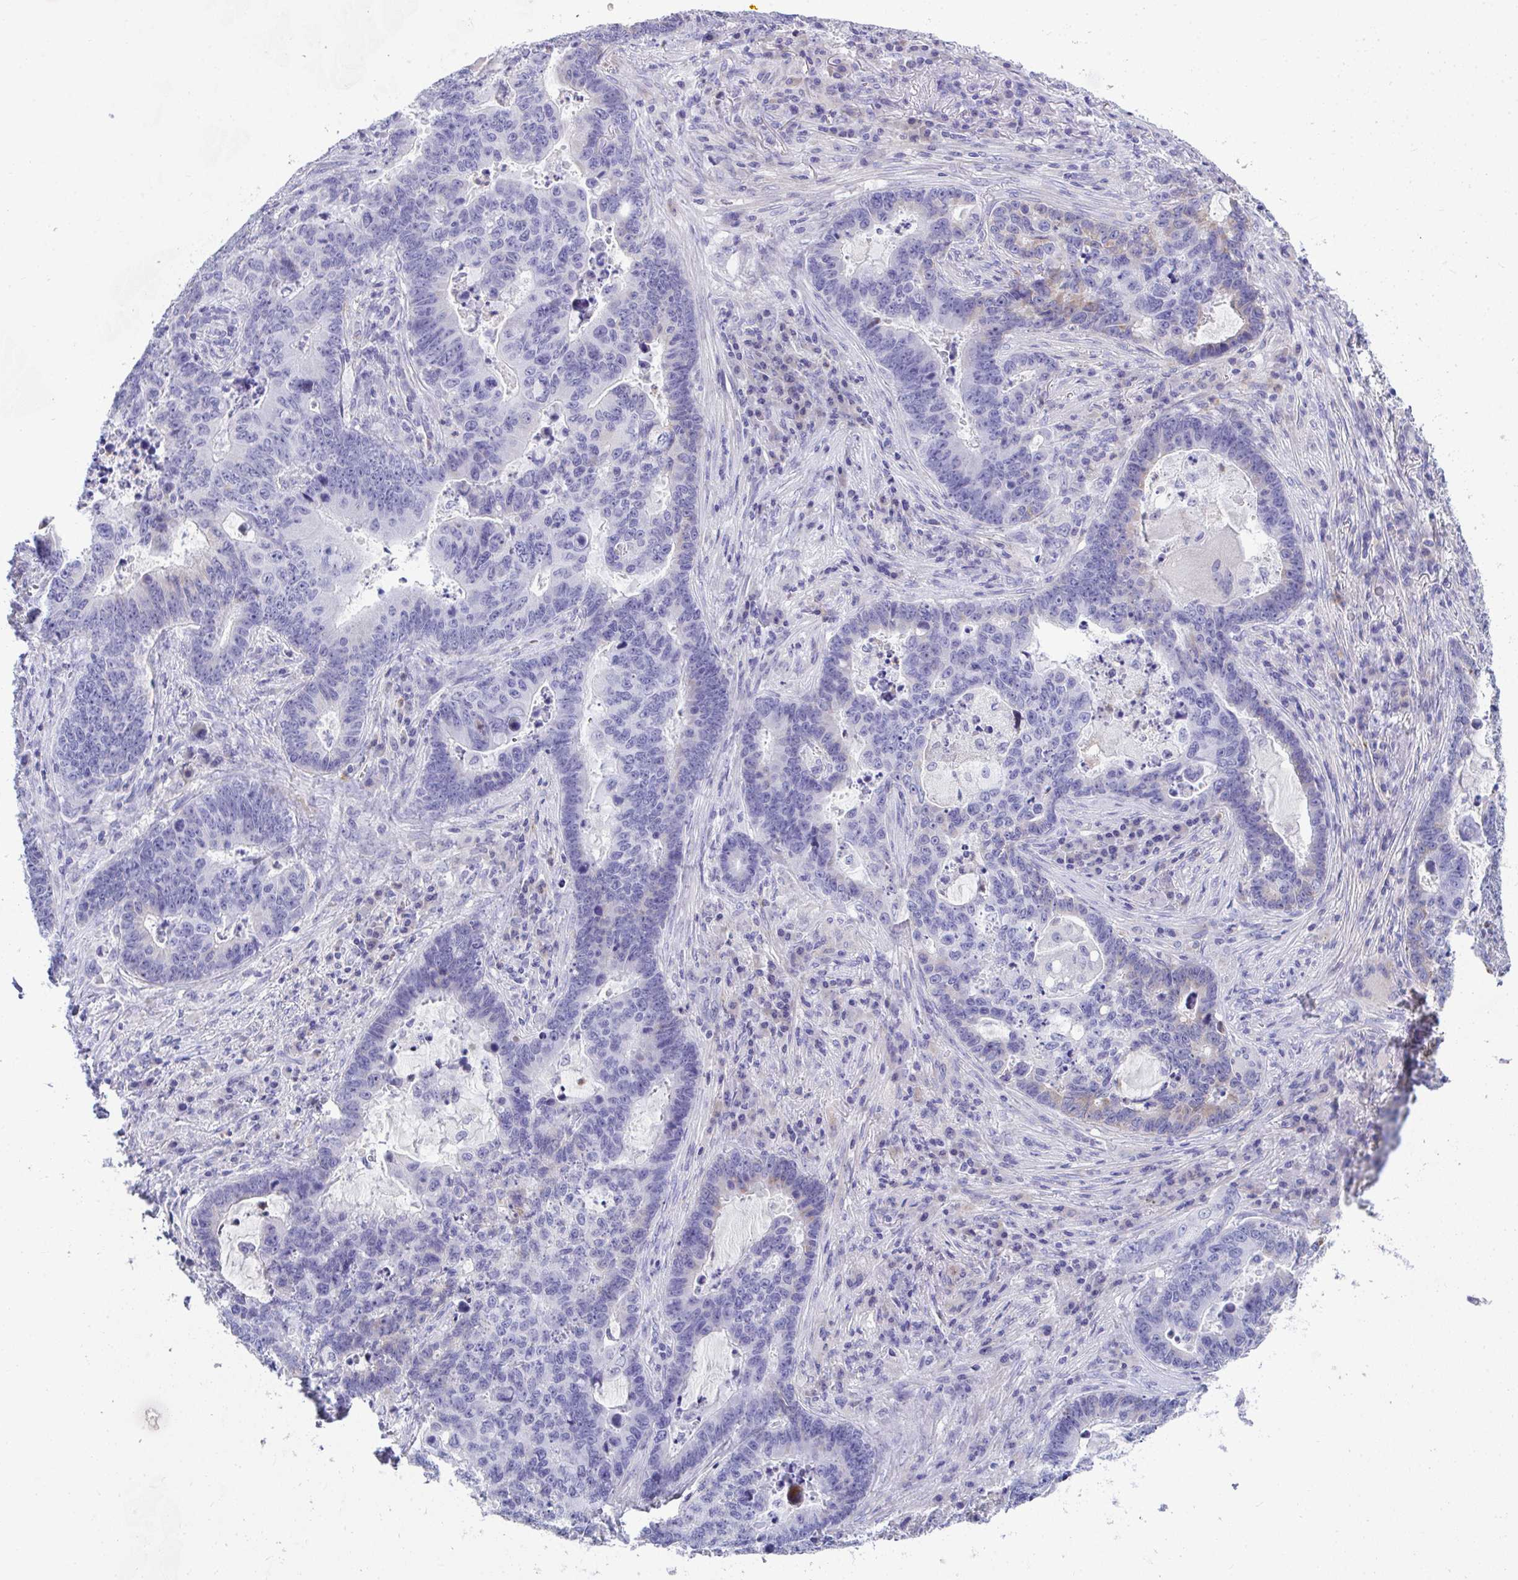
{"staining": {"intensity": "negative", "quantity": "none", "location": "none"}, "tissue": "lung cancer", "cell_type": "Tumor cells", "image_type": "cancer", "snomed": [{"axis": "morphology", "description": "Aneuploidy"}, {"axis": "morphology", "description": "Adenocarcinoma, NOS"}, {"axis": "morphology", "description": "Adenocarcinoma primary or metastatic"}, {"axis": "topography", "description": "Lung"}], "caption": "This is an immunohistochemistry image of lung cancer. There is no positivity in tumor cells.", "gene": "COA5", "patient": {"sex": "female", "age": 75}}